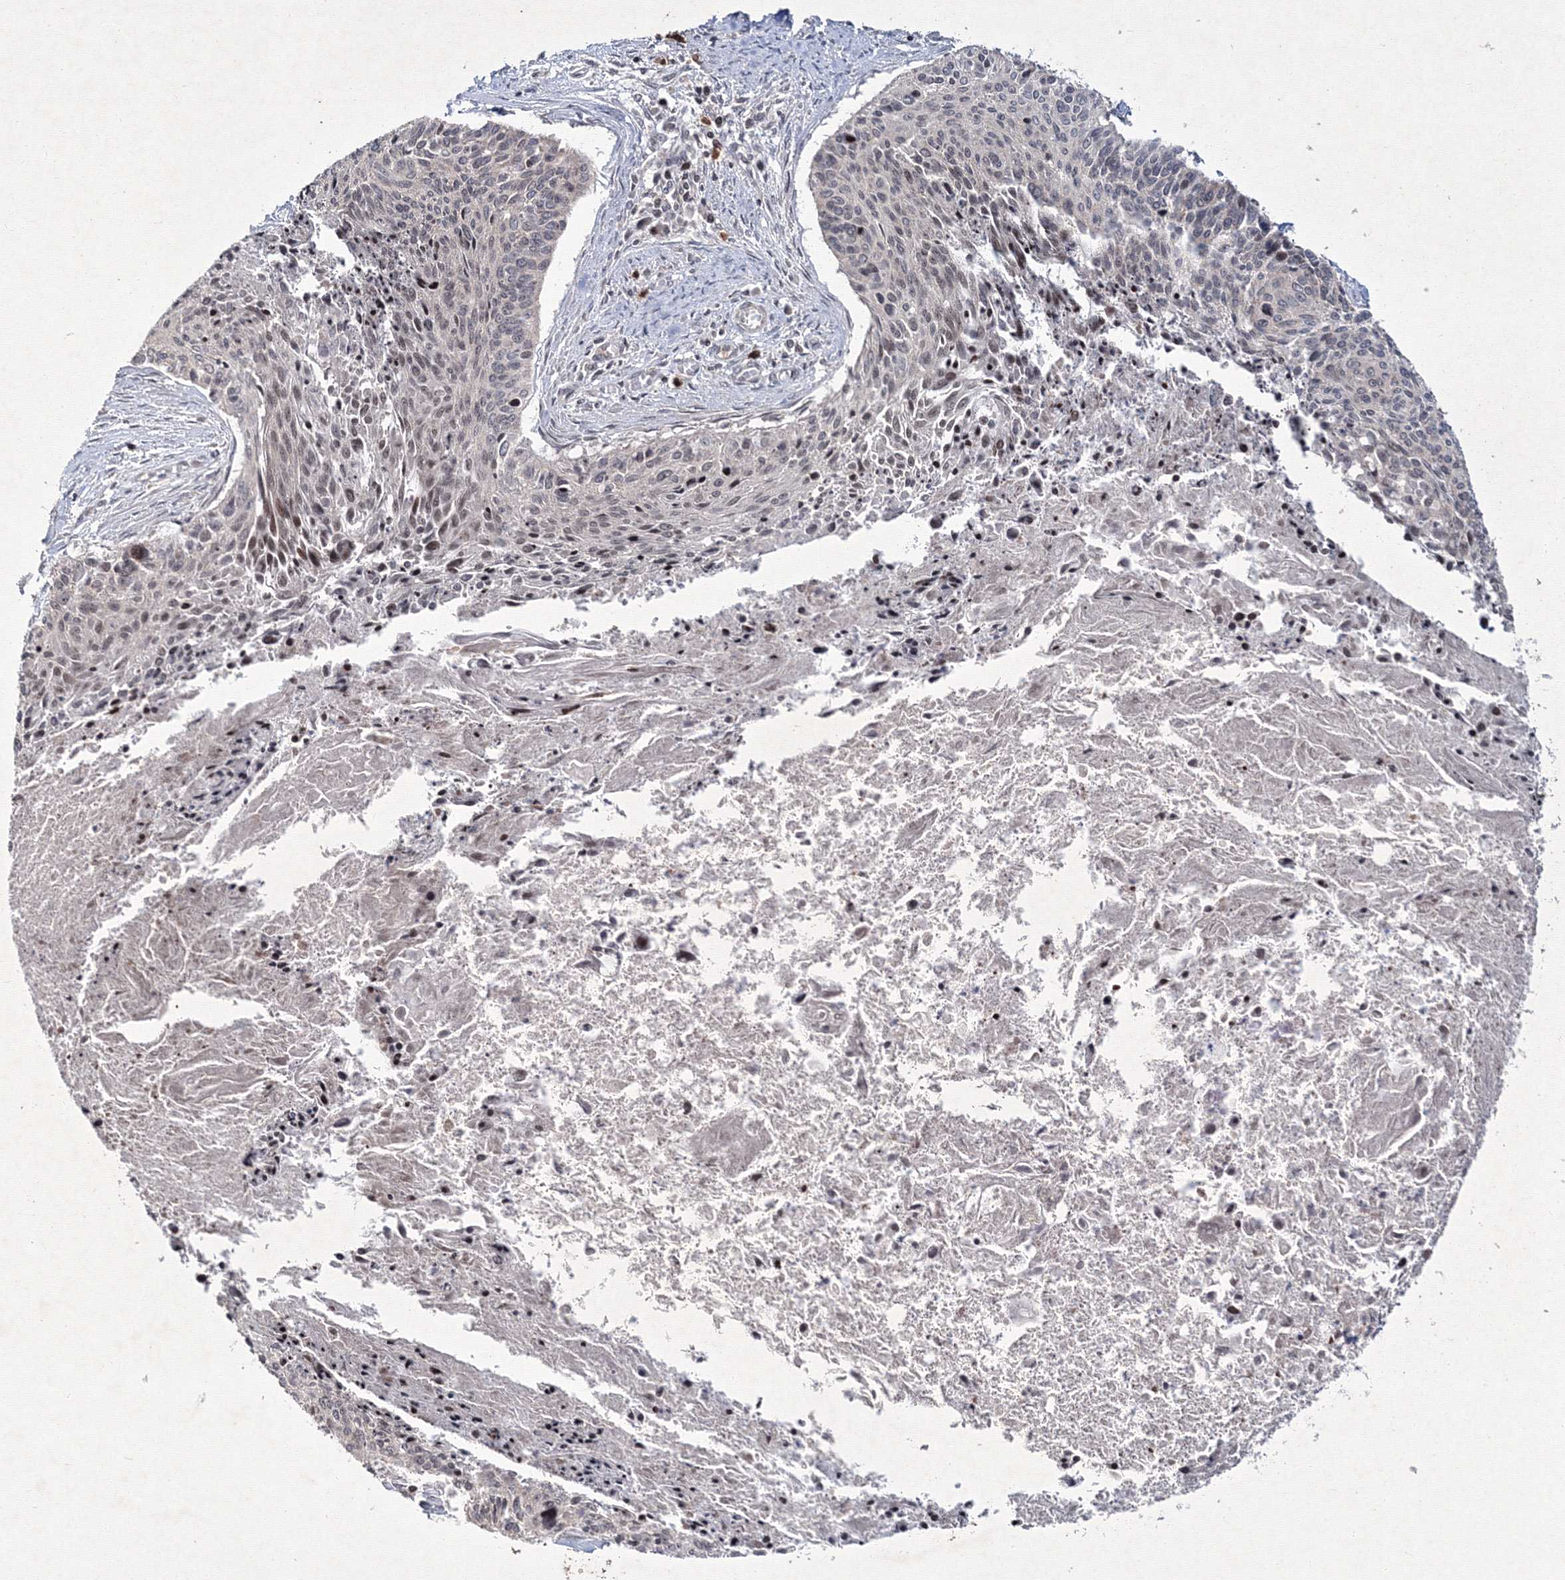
{"staining": {"intensity": "weak", "quantity": "25%-75%", "location": "nuclear"}, "tissue": "cervical cancer", "cell_type": "Tumor cells", "image_type": "cancer", "snomed": [{"axis": "morphology", "description": "Squamous cell carcinoma, NOS"}, {"axis": "topography", "description": "Cervix"}], "caption": "Protein staining by immunohistochemistry shows weak nuclear staining in approximately 25%-75% of tumor cells in squamous cell carcinoma (cervical).", "gene": "MKRN2", "patient": {"sex": "female", "age": 55}}